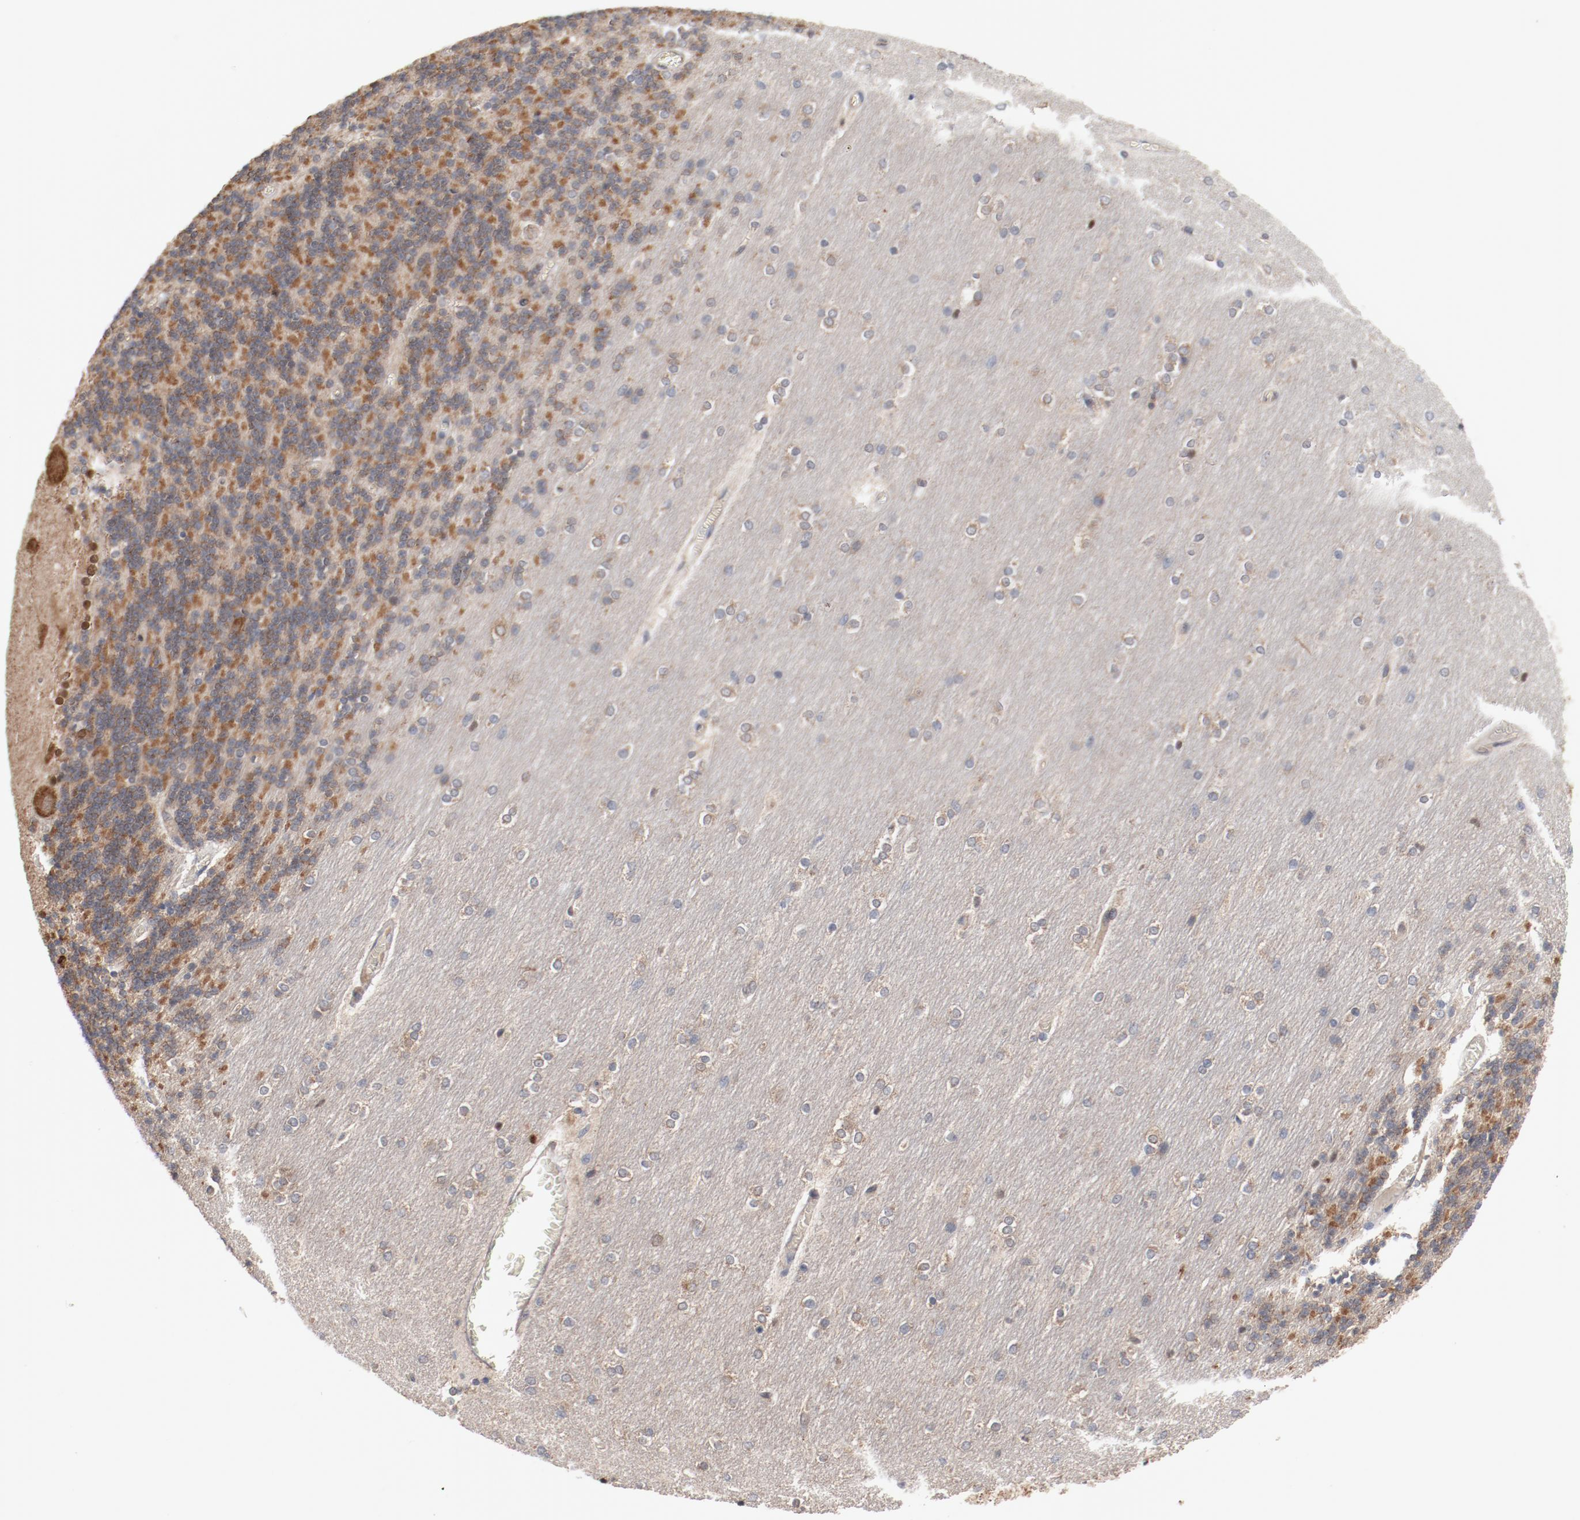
{"staining": {"intensity": "weak", "quantity": ">75%", "location": "cytoplasmic/membranous"}, "tissue": "cerebellum", "cell_type": "Cells in granular layer", "image_type": "normal", "snomed": [{"axis": "morphology", "description": "Normal tissue, NOS"}, {"axis": "topography", "description": "Cerebellum"}], "caption": "Immunohistochemical staining of normal cerebellum displays >75% levels of weak cytoplasmic/membranous protein positivity in approximately >75% of cells in granular layer.", "gene": "RNASE11", "patient": {"sex": "female", "age": 54}}